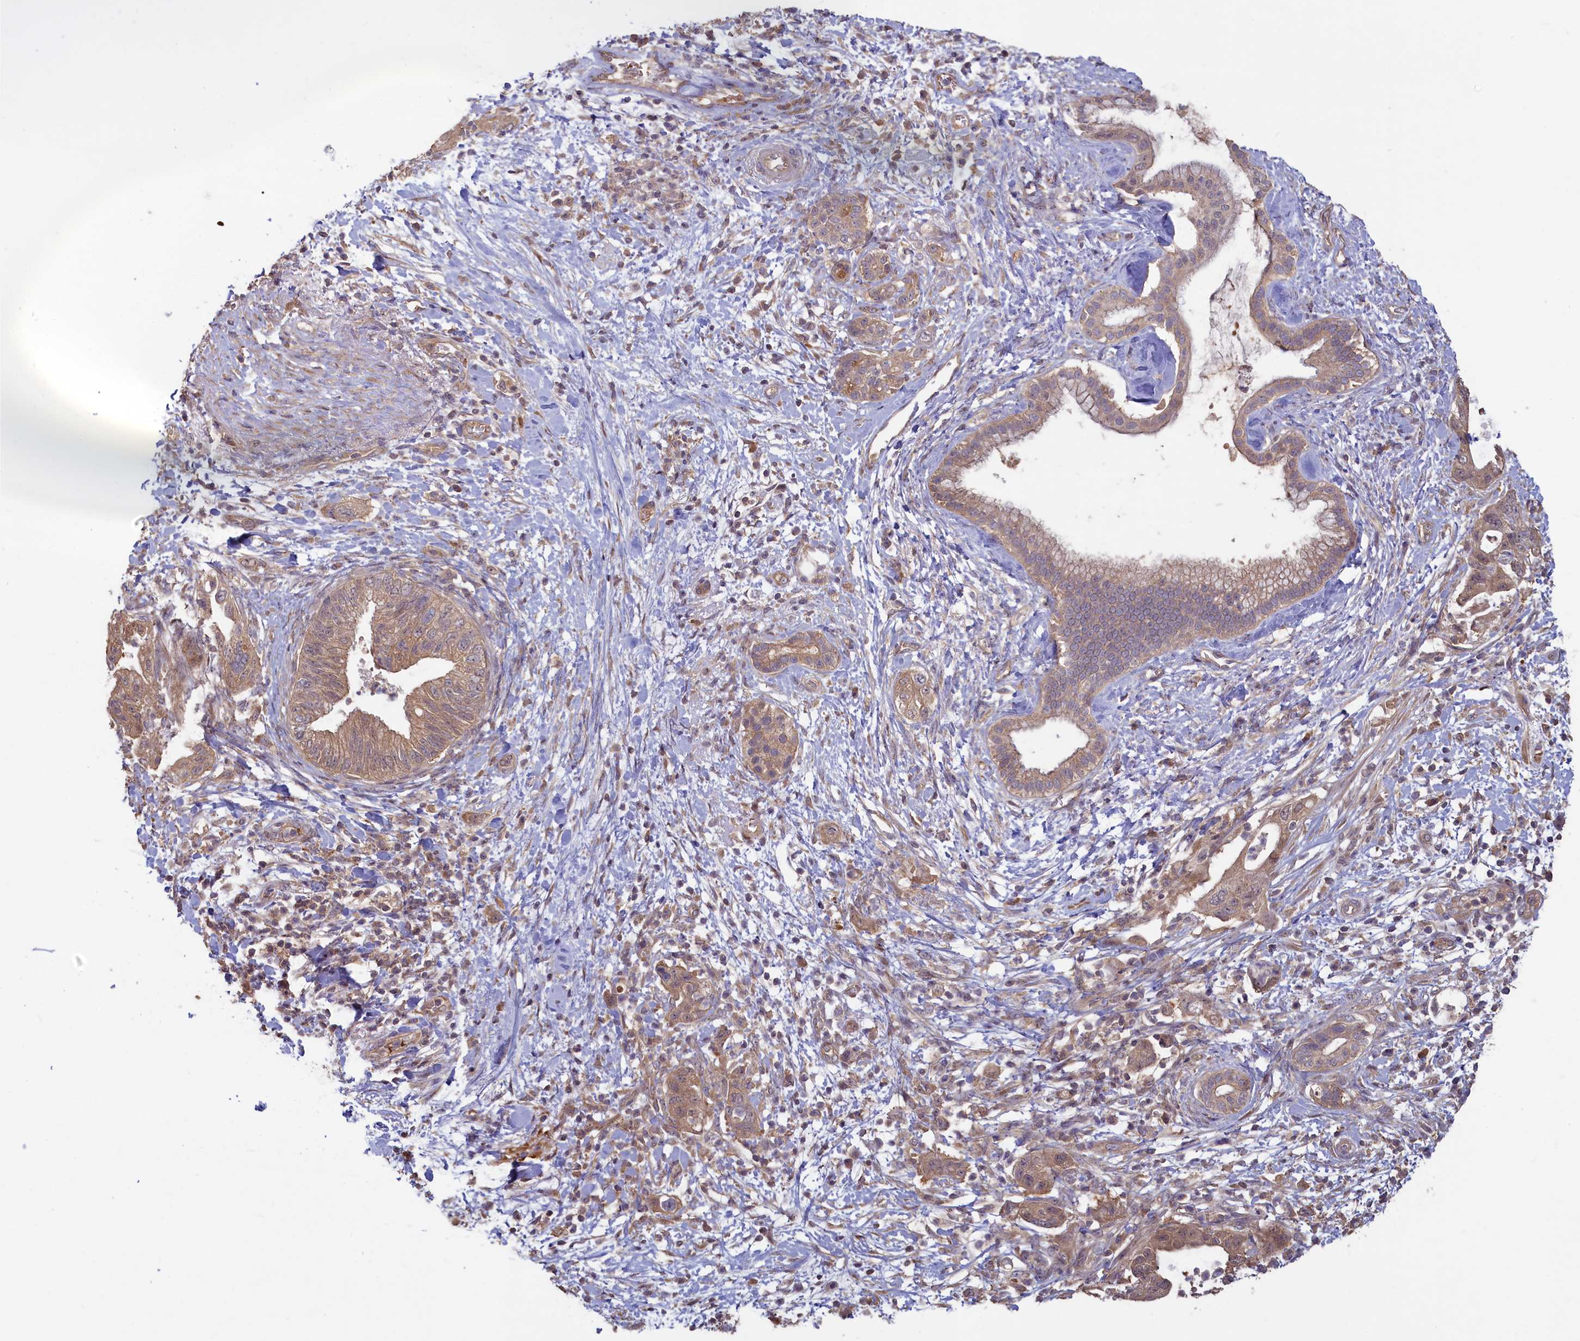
{"staining": {"intensity": "moderate", "quantity": "25%-75%", "location": "cytoplasmic/membranous"}, "tissue": "pancreatic cancer", "cell_type": "Tumor cells", "image_type": "cancer", "snomed": [{"axis": "morphology", "description": "Adenocarcinoma, NOS"}, {"axis": "topography", "description": "Pancreas"}], "caption": "Human adenocarcinoma (pancreatic) stained with a protein marker displays moderate staining in tumor cells.", "gene": "CIAO2B", "patient": {"sex": "female", "age": 73}}